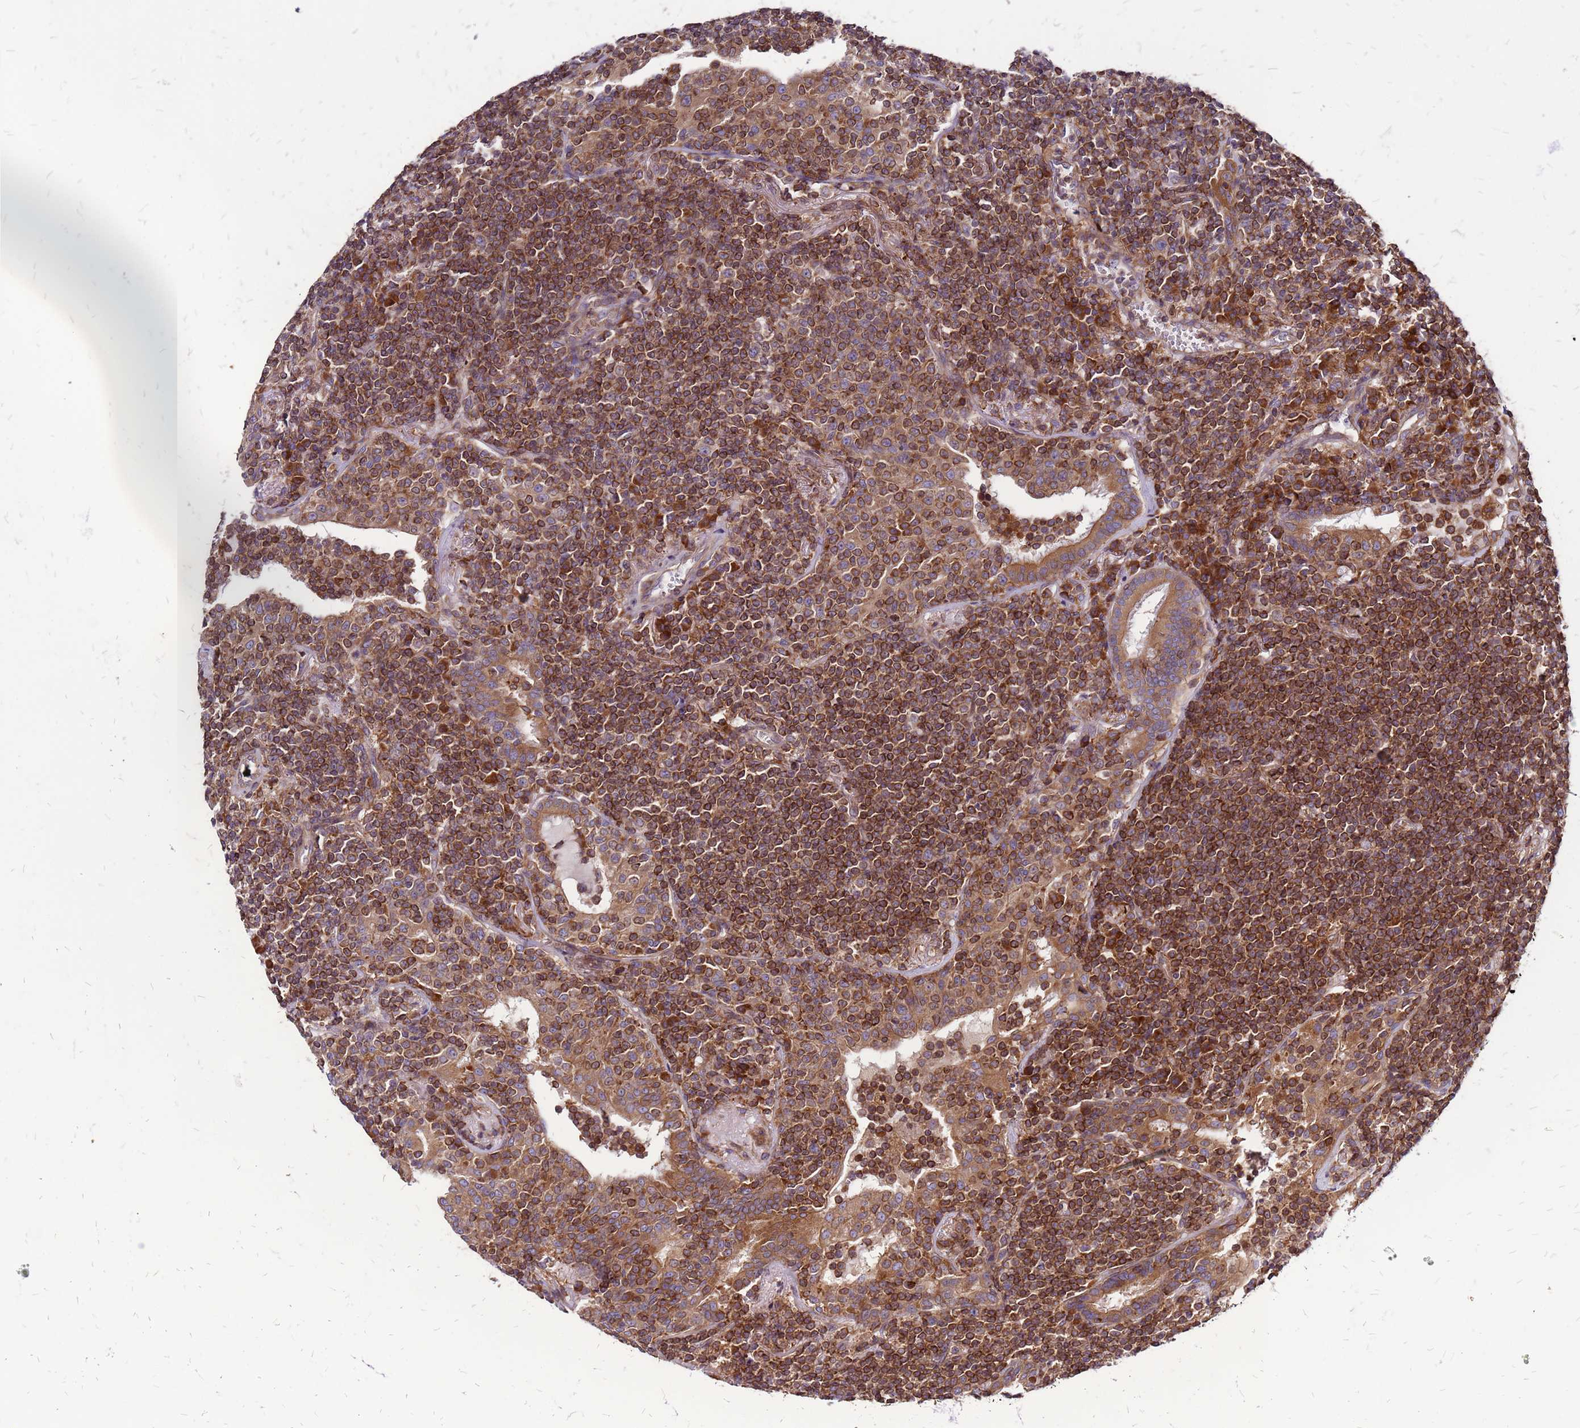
{"staining": {"intensity": "moderate", "quantity": ">75%", "location": "cytoplasmic/membranous"}, "tissue": "lymphoma", "cell_type": "Tumor cells", "image_type": "cancer", "snomed": [{"axis": "morphology", "description": "Malignant lymphoma, non-Hodgkin's type, Low grade"}, {"axis": "topography", "description": "Lung"}], "caption": "A photomicrograph showing moderate cytoplasmic/membranous positivity in about >75% of tumor cells in low-grade malignant lymphoma, non-Hodgkin's type, as visualized by brown immunohistochemical staining.", "gene": "CYBC1", "patient": {"sex": "female", "age": 71}}